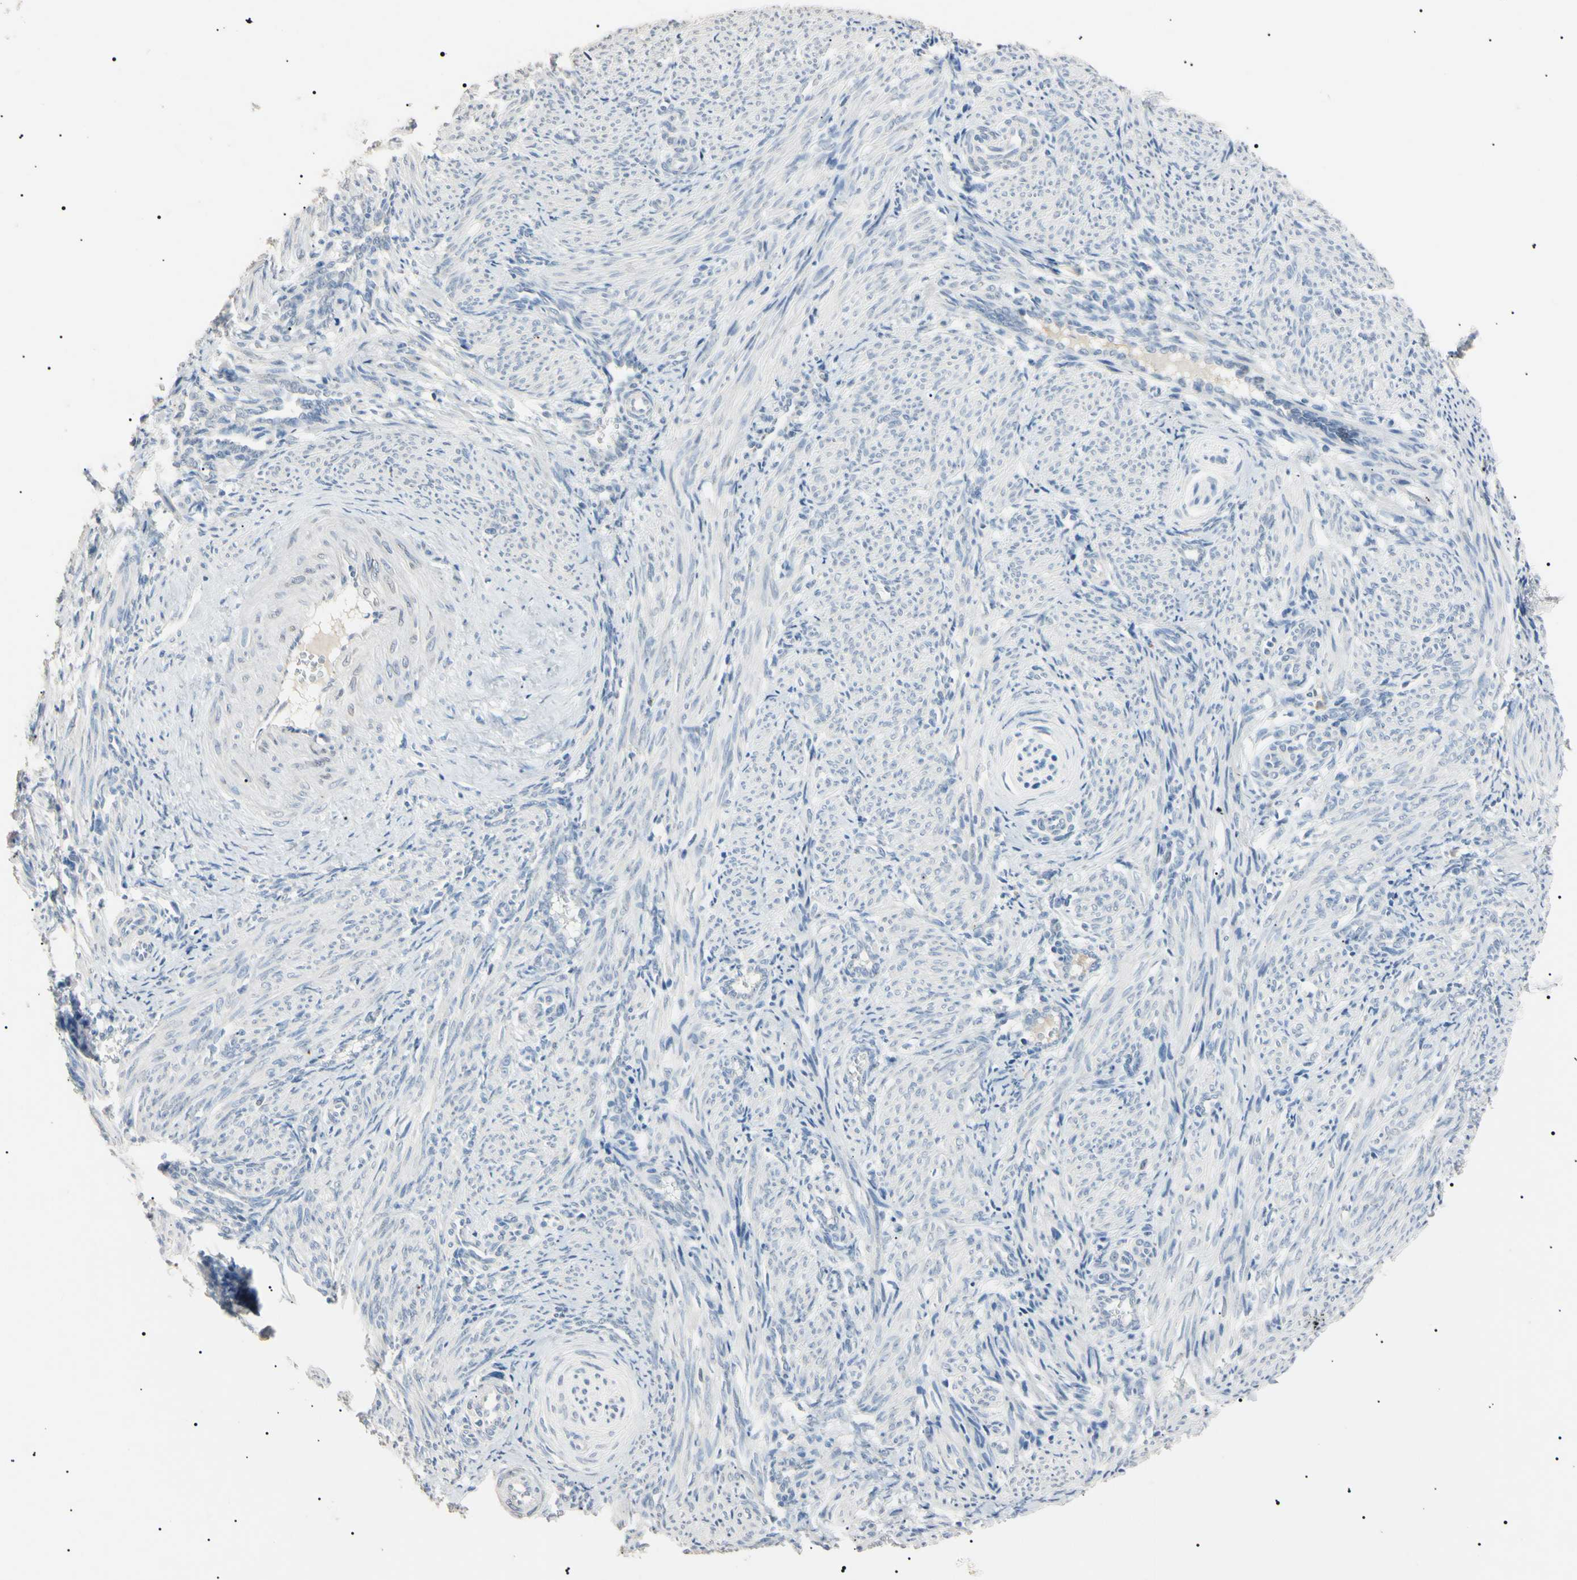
{"staining": {"intensity": "negative", "quantity": "none", "location": "none"}, "tissue": "smooth muscle", "cell_type": "Smooth muscle cells", "image_type": "normal", "snomed": [{"axis": "morphology", "description": "Normal tissue, NOS"}, {"axis": "topography", "description": "Endometrium"}], "caption": "This micrograph is of benign smooth muscle stained with immunohistochemistry (IHC) to label a protein in brown with the nuclei are counter-stained blue. There is no expression in smooth muscle cells. Nuclei are stained in blue.", "gene": "CGB3", "patient": {"sex": "female", "age": 33}}